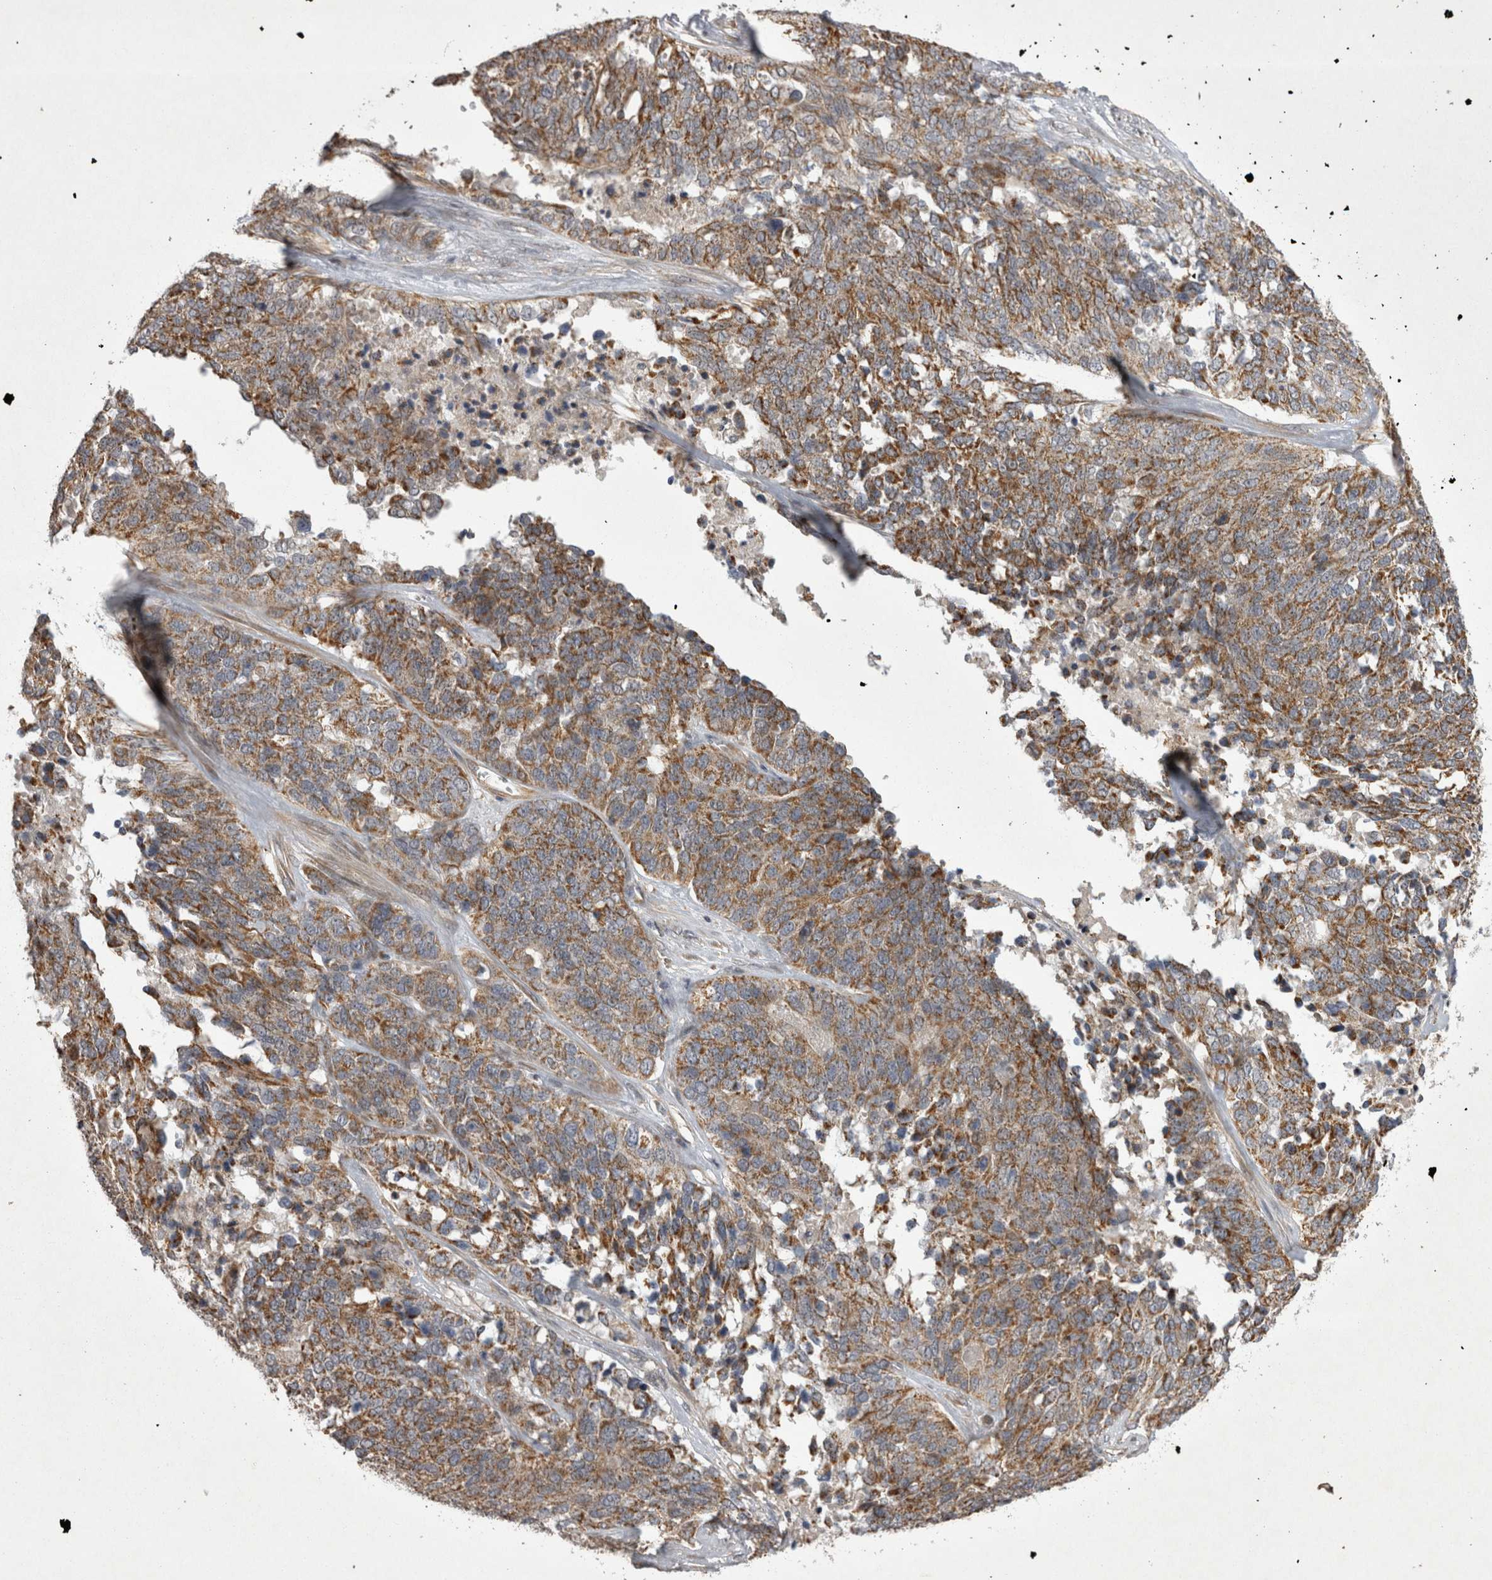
{"staining": {"intensity": "weak", "quantity": ">75%", "location": "cytoplasmic/membranous"}, "tissue": "ovarian cancer", "cell_type": "Tumor cells", "image_type": "cancer", "snomed": [{"axis": "morphology", "description": "Cystadenocarcinoma, serous, NOS"}, {"axis": "topography", "description": "Ovary"}], "caption": "Immunohistochemical staining of human serous cystadenocarcinoma (ovarian) demonstrates weak cytoplasmic/membranous protein positivity in about >75% of tumor cells. (Stains: DAB (3,3'-diaminobenzidine) in brown, nuclei in blue, Microscopy: brightfield microscopy at high magnification).", "gene": "TSPOAP1", "patient": {"sex": "female", "age": 44}}